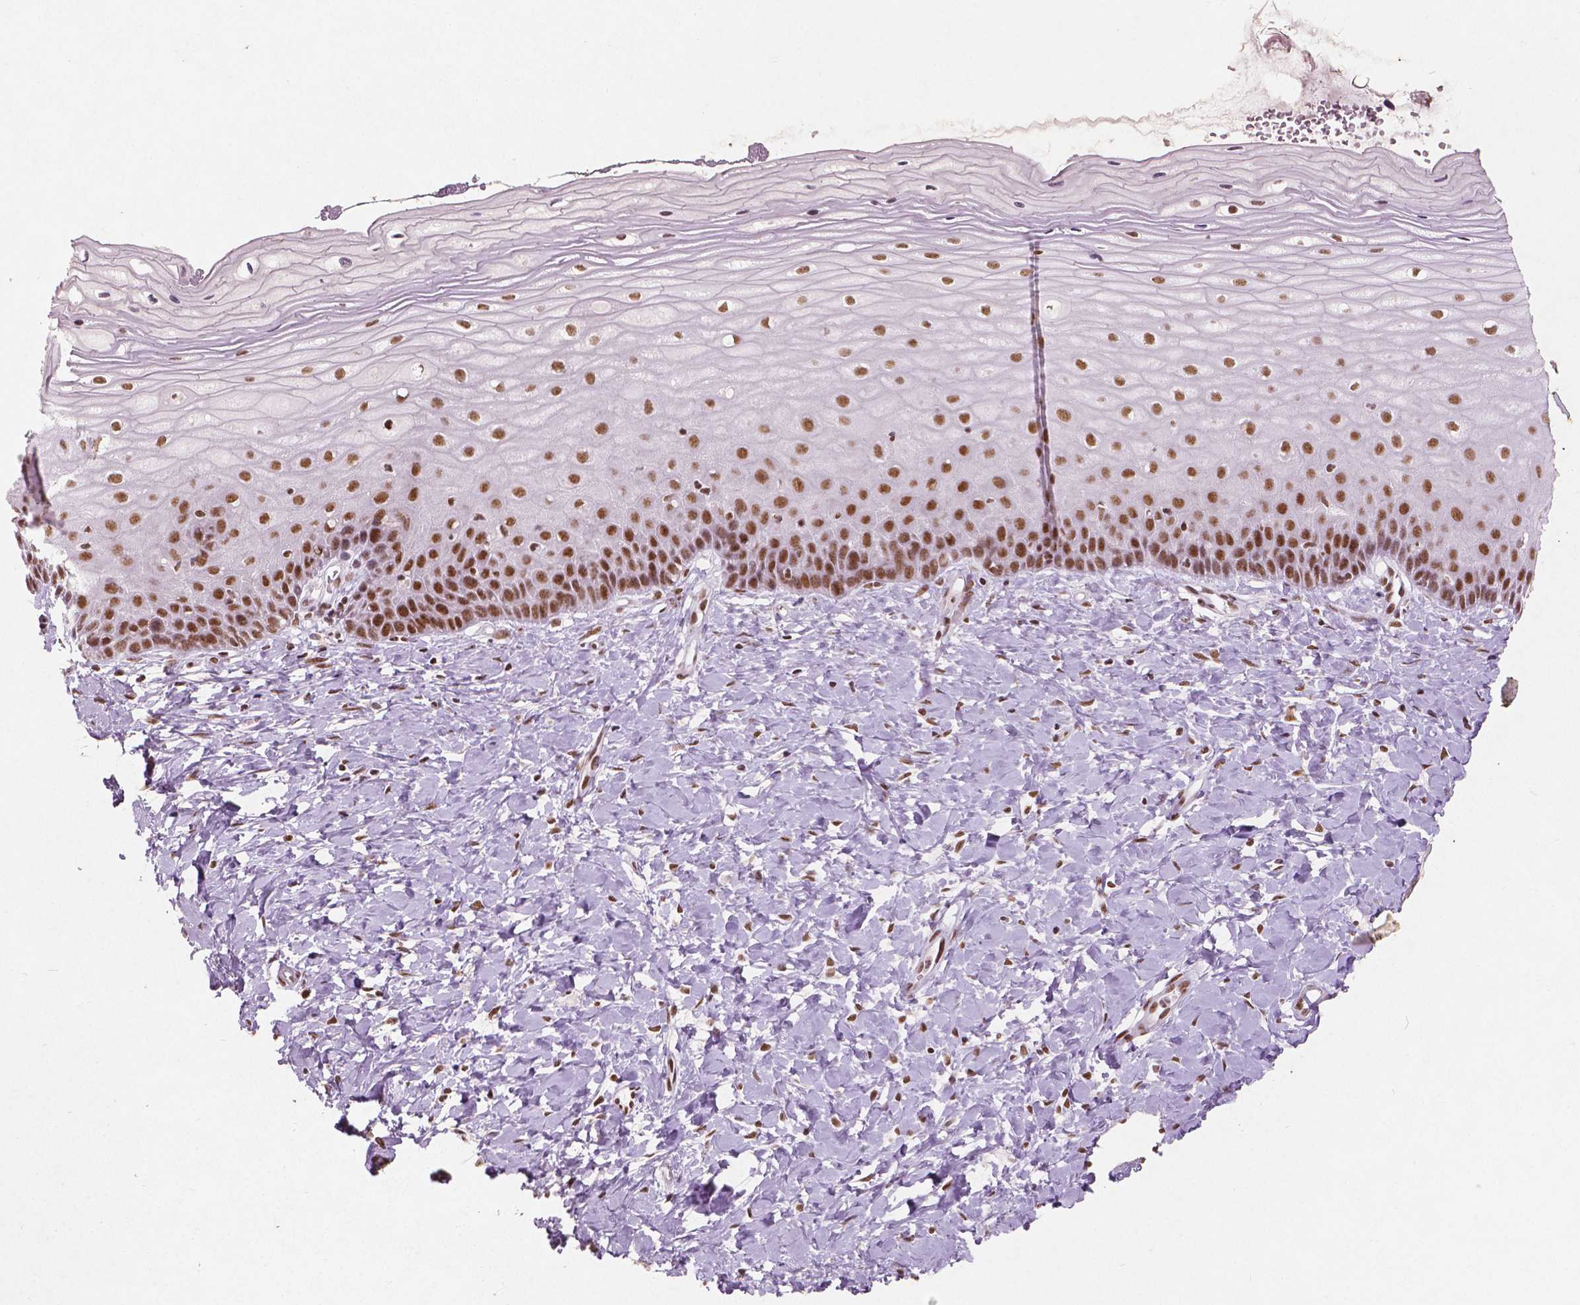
{"staining": {"intensity": "strong", "quantity": ">75%", "location": "nuclear"}, "tissue": "cervix", "cell_type": "Glandular cells", "image_type": "normal", "snomed": [{"axis": "morphology", "description": "Normal tissue, NOS"}, {"axis": "topography", "description": "Cervix"}], "caption": "Cervix stained for a protein (brown) demonstrates strong nuclear positive staining in approximately >75% of glandular cells.", "gene": "BRD4", "patient": {"sex": "female", "age": 37}}